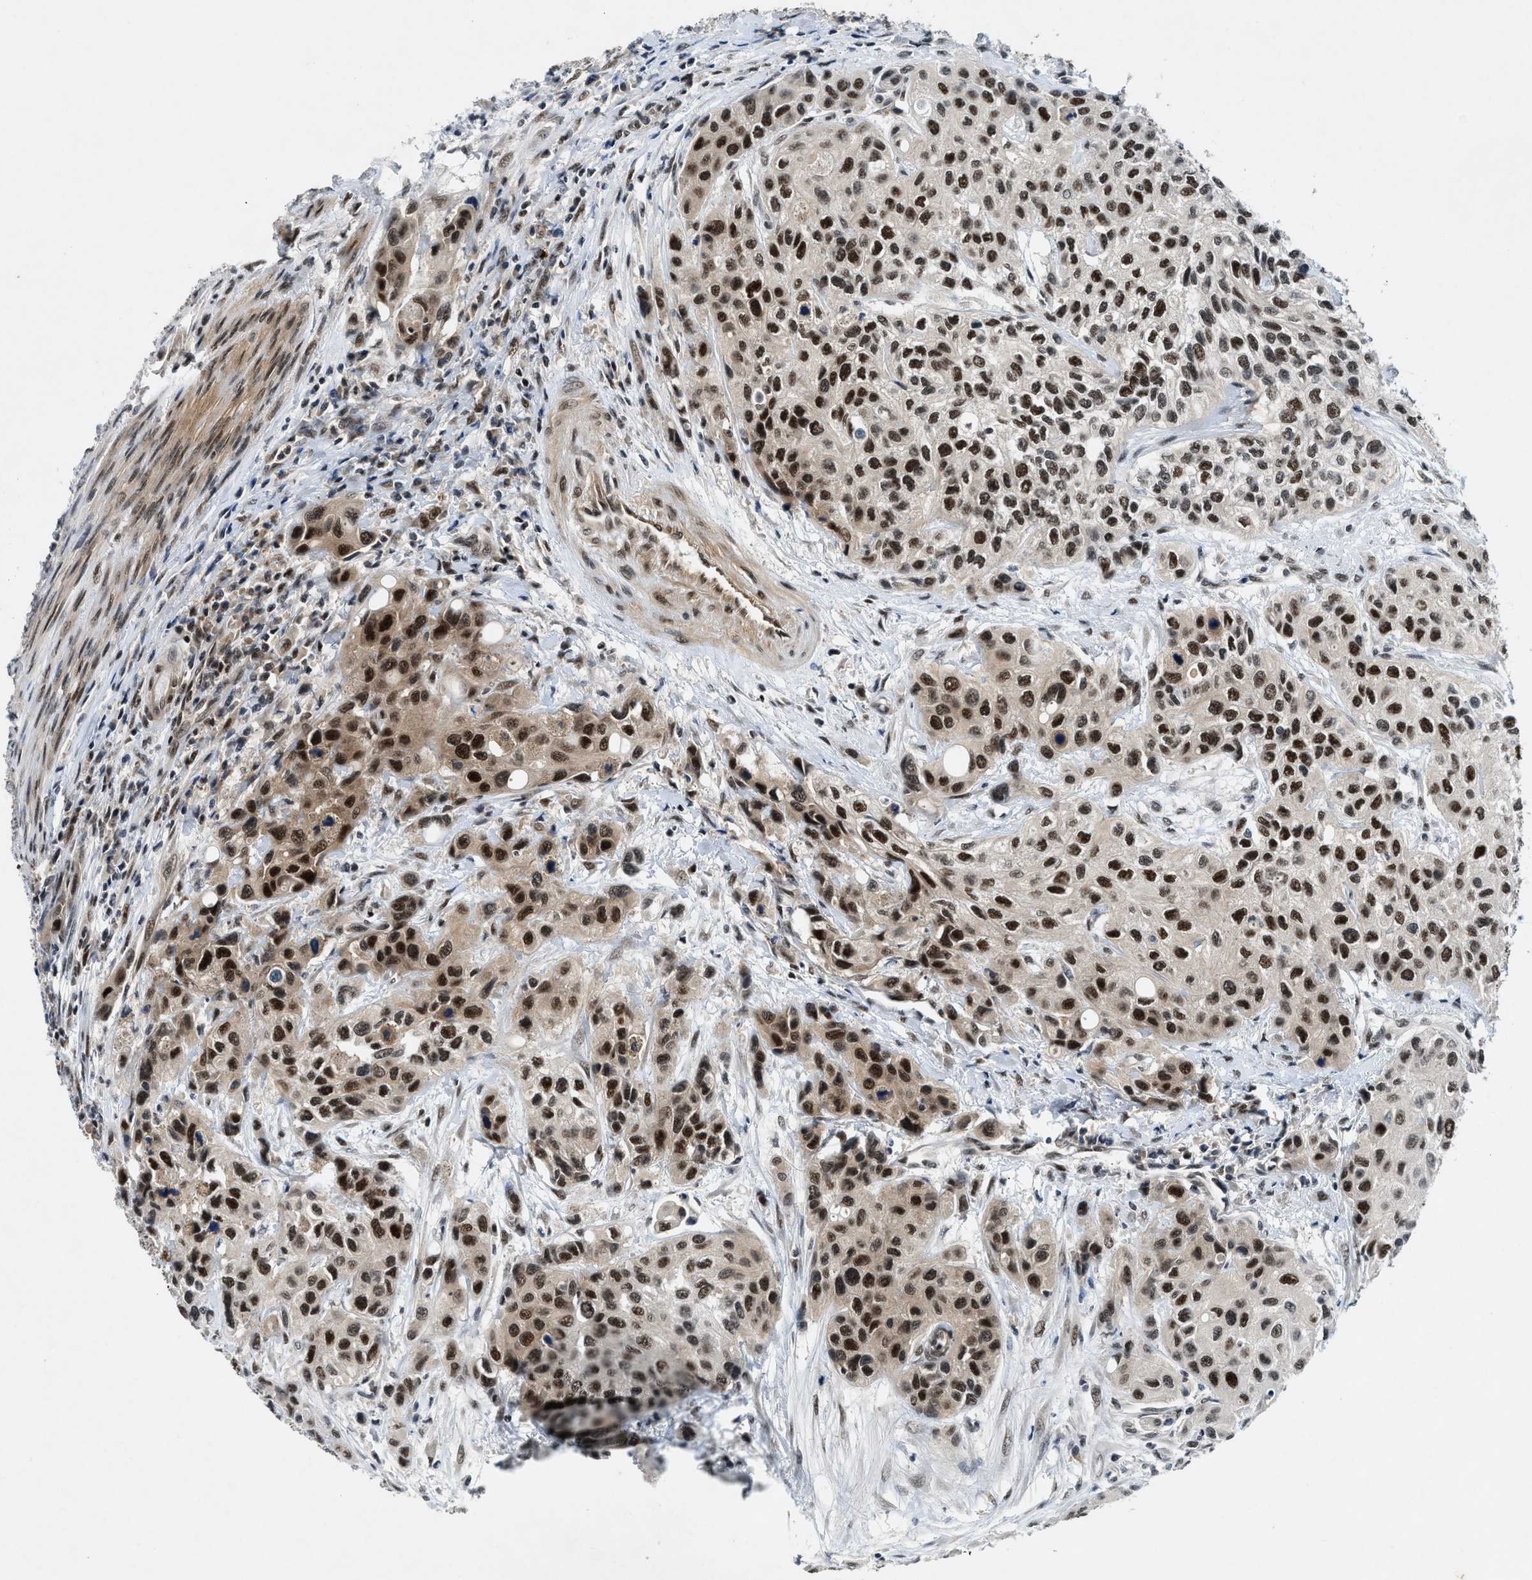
{"staining": {"intensity": "strong", "quantity": ">75%", "location": "nuclear"}, "tissue": "urothelial cancer", "cell_type": "Tumor cells", "image_type": "cancer", "snomed": [{"axis": "morphology", "description": "Urothelial carcinoma, High grade"}, {"axis": "topography", "description": "Urinary bladder"}], "caption": "Human urothelial cancer stained for a protein (brown) exhibits strong nuclear positive staining in about >75% of tumor cells.", "gene": "NCOA1", "patient": {"sex": "female", "age": 56}}